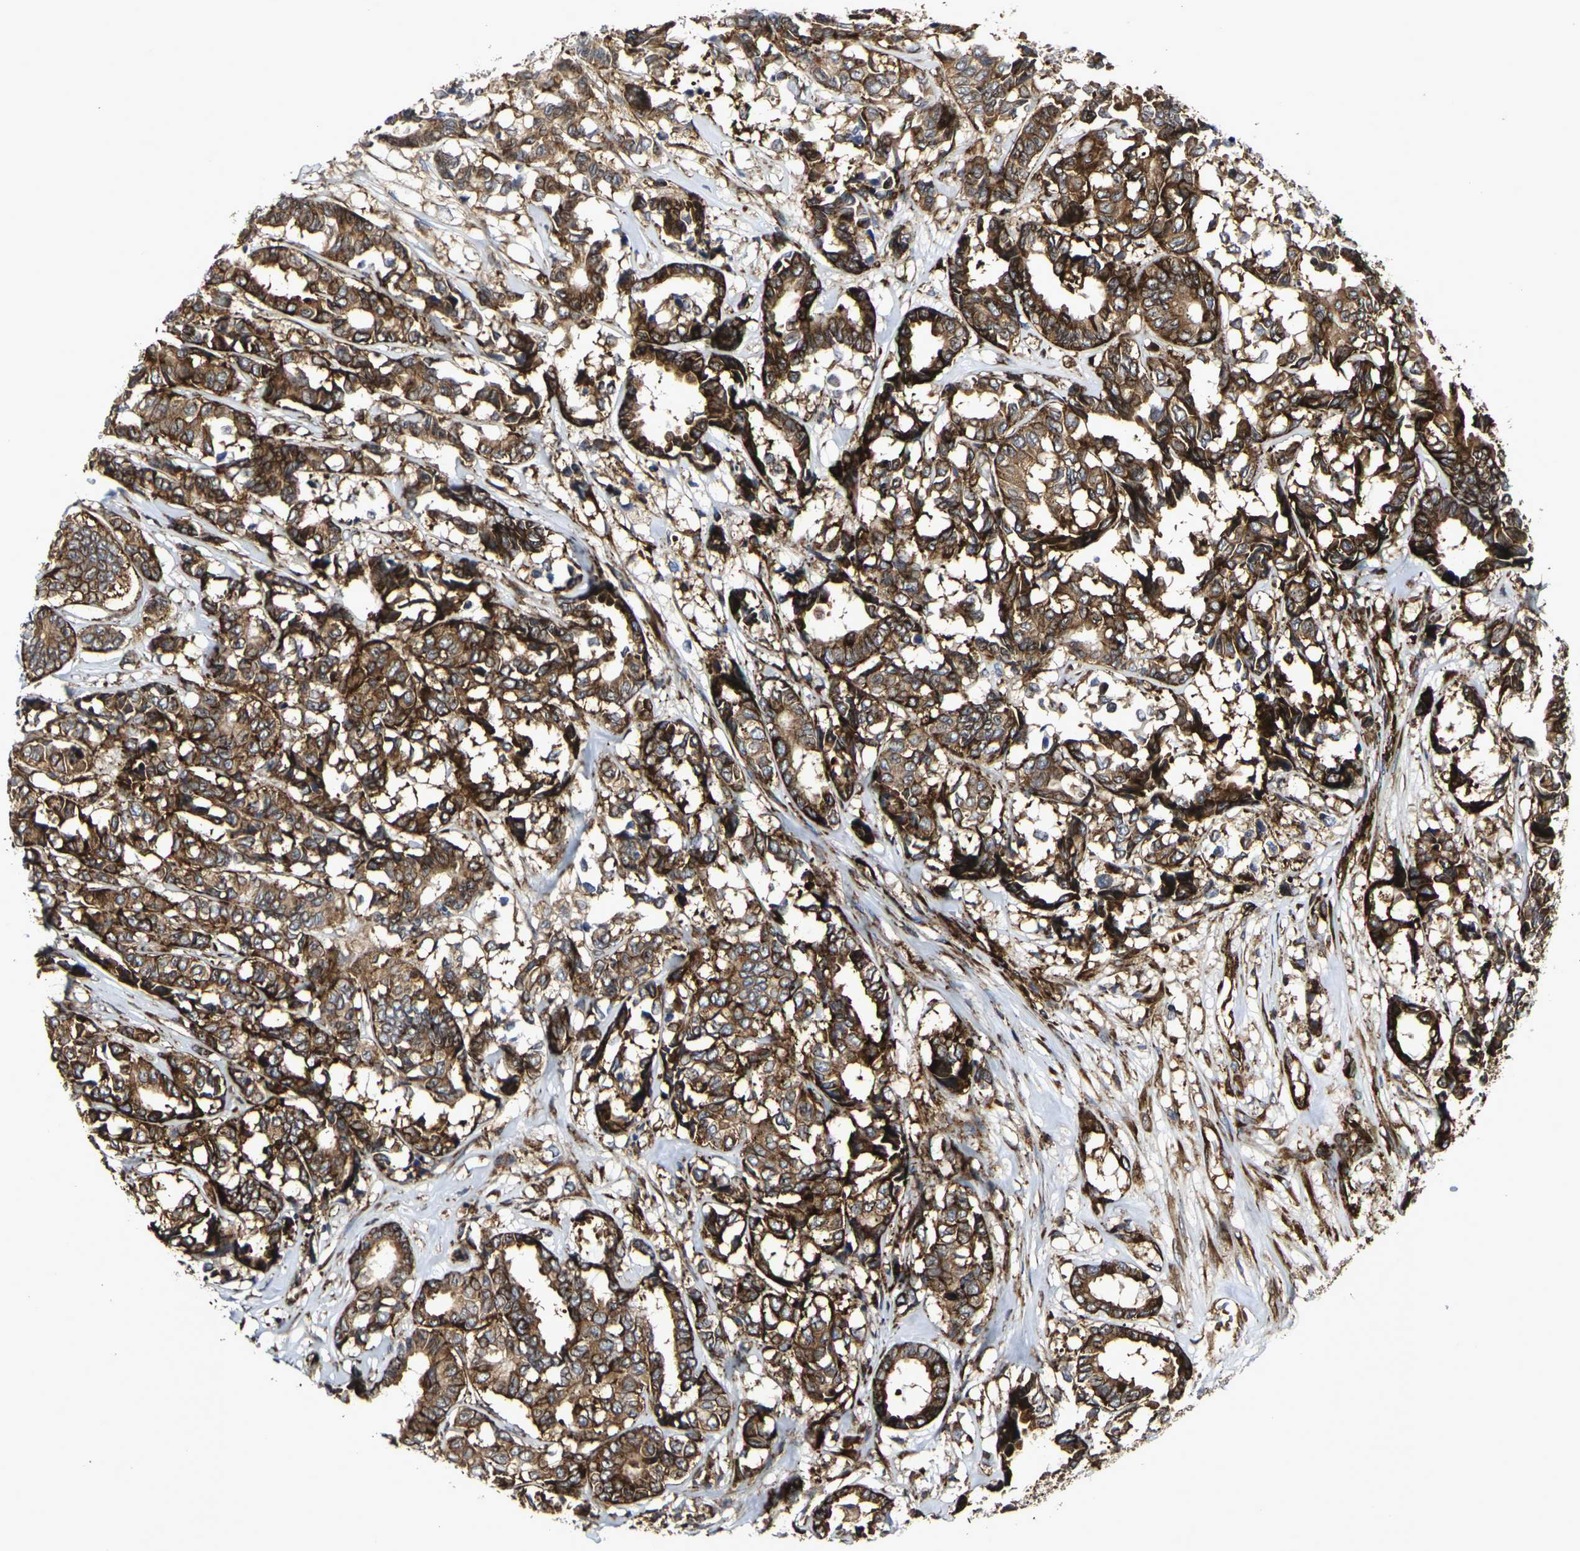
{"staining": {"intensity": "strong", "quantity": ">75%", "location": "cytoplasmic/membranous"}, "tissue": "breast cancer", "cell_type": "Tumor cells", "image_type": "cancer", "snomed": [{"axis": "morphology", "description": "Duct carcinoma"}, {"axis": "topography", "description": "Breast"}], "caption": "A brown stain labels strong cytoplasmic/membranous staining of a protein in human breast cancer (intraductal carcinoma) tumor cells.", "gene": "MARCHF2", "patient": {"sex": "female", "age": 87}}